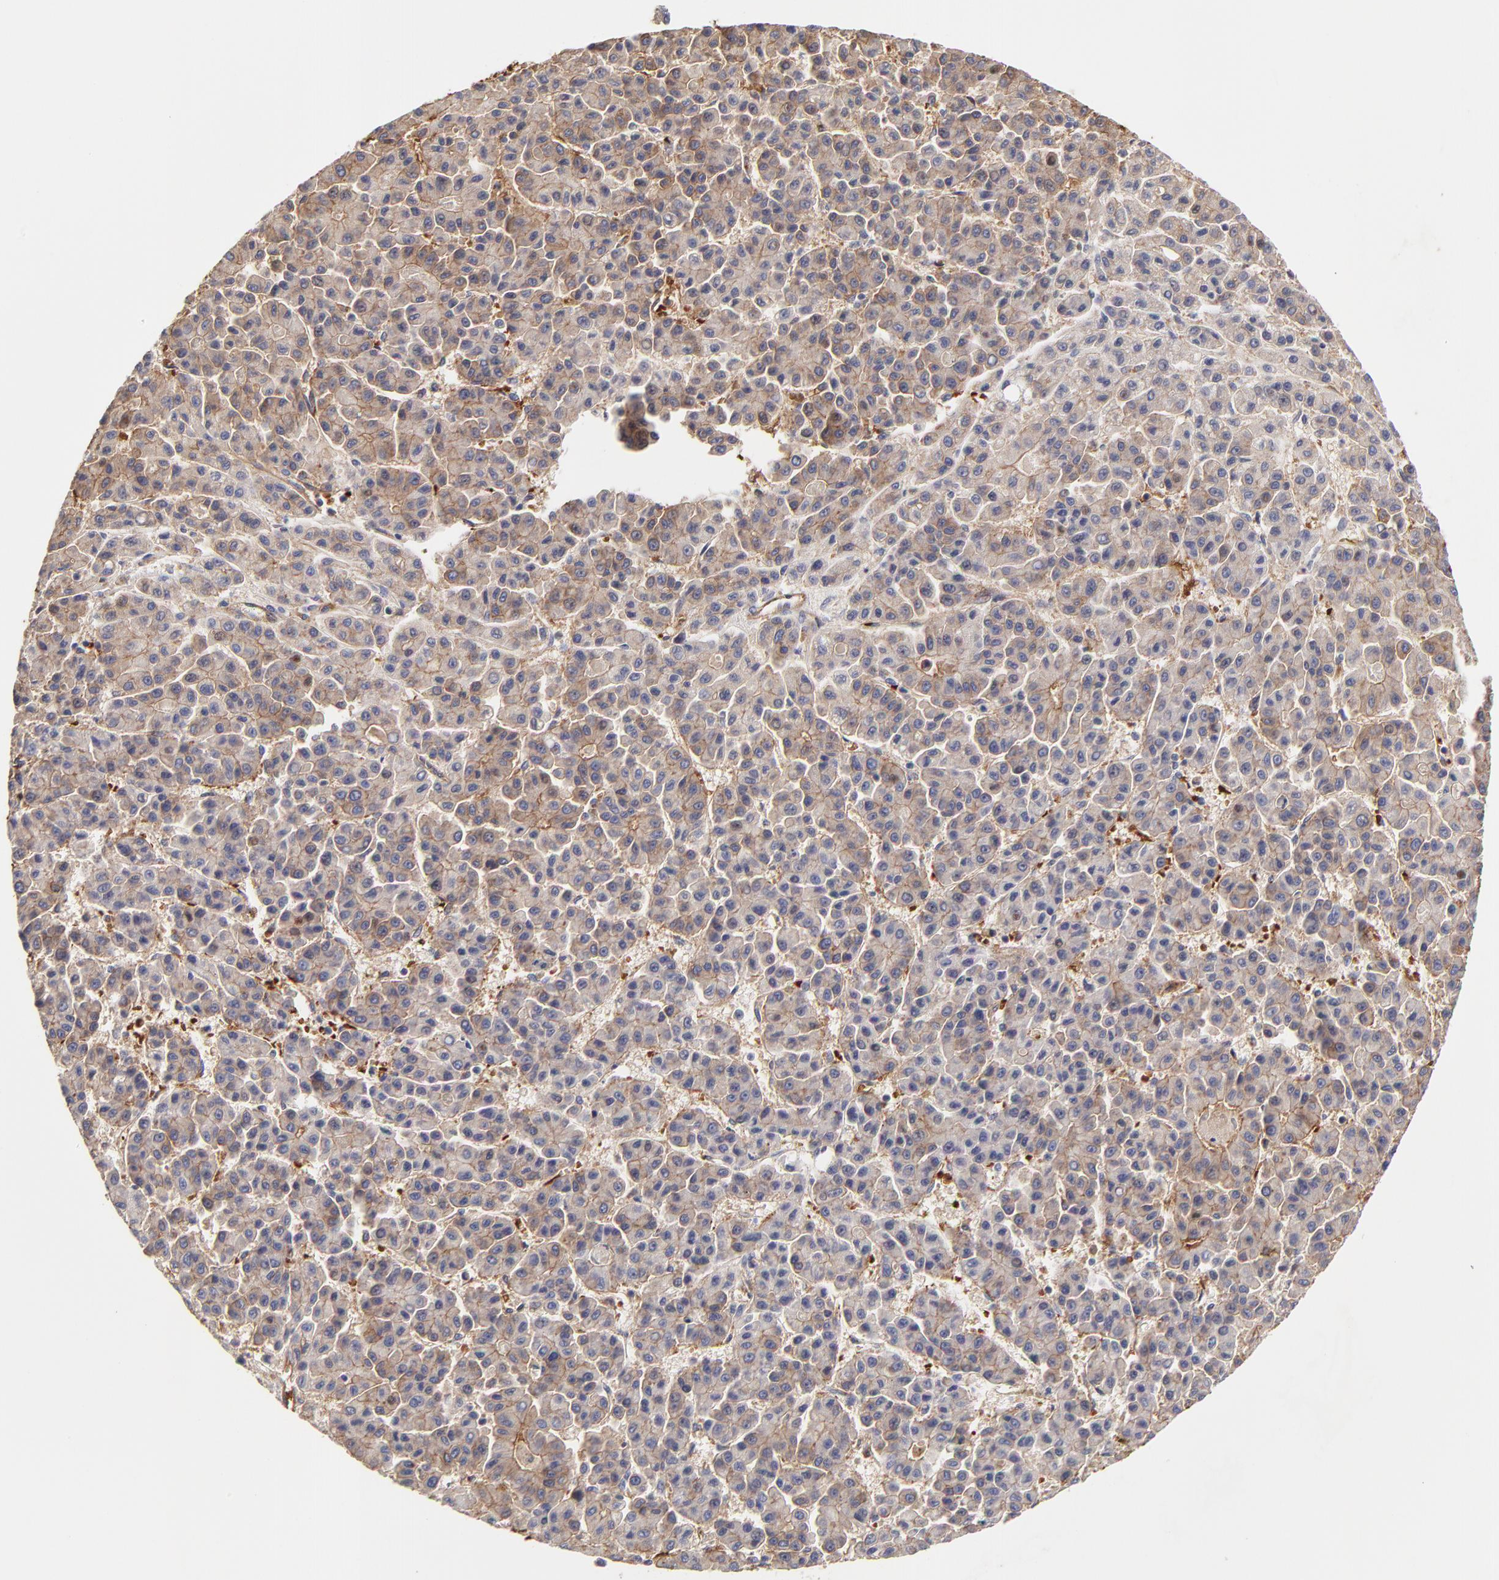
{"staining": {"intensity": "moderate", "quantity": ">75%", "location": "cytoplasmic/membranous"}, "tissue": "liver cancer", "cell_type": "Tumor cells", "image_type": "cancer", "snomed": [{"axis": "morphology", "description": "Carcinoma, Hepatocellular, NOS"}, {"axis": "topography", "description": "Liver"}], "caption": "Immunohistochemical staining of liver cancer (hepatocellular carcinoma) reveals medium levels of moderate cytoplasmic/membranous protein staining in approximately >75% of tumor cells.", "gene": "CD2AP", "patient": {"sex": "male", "age": 70}}